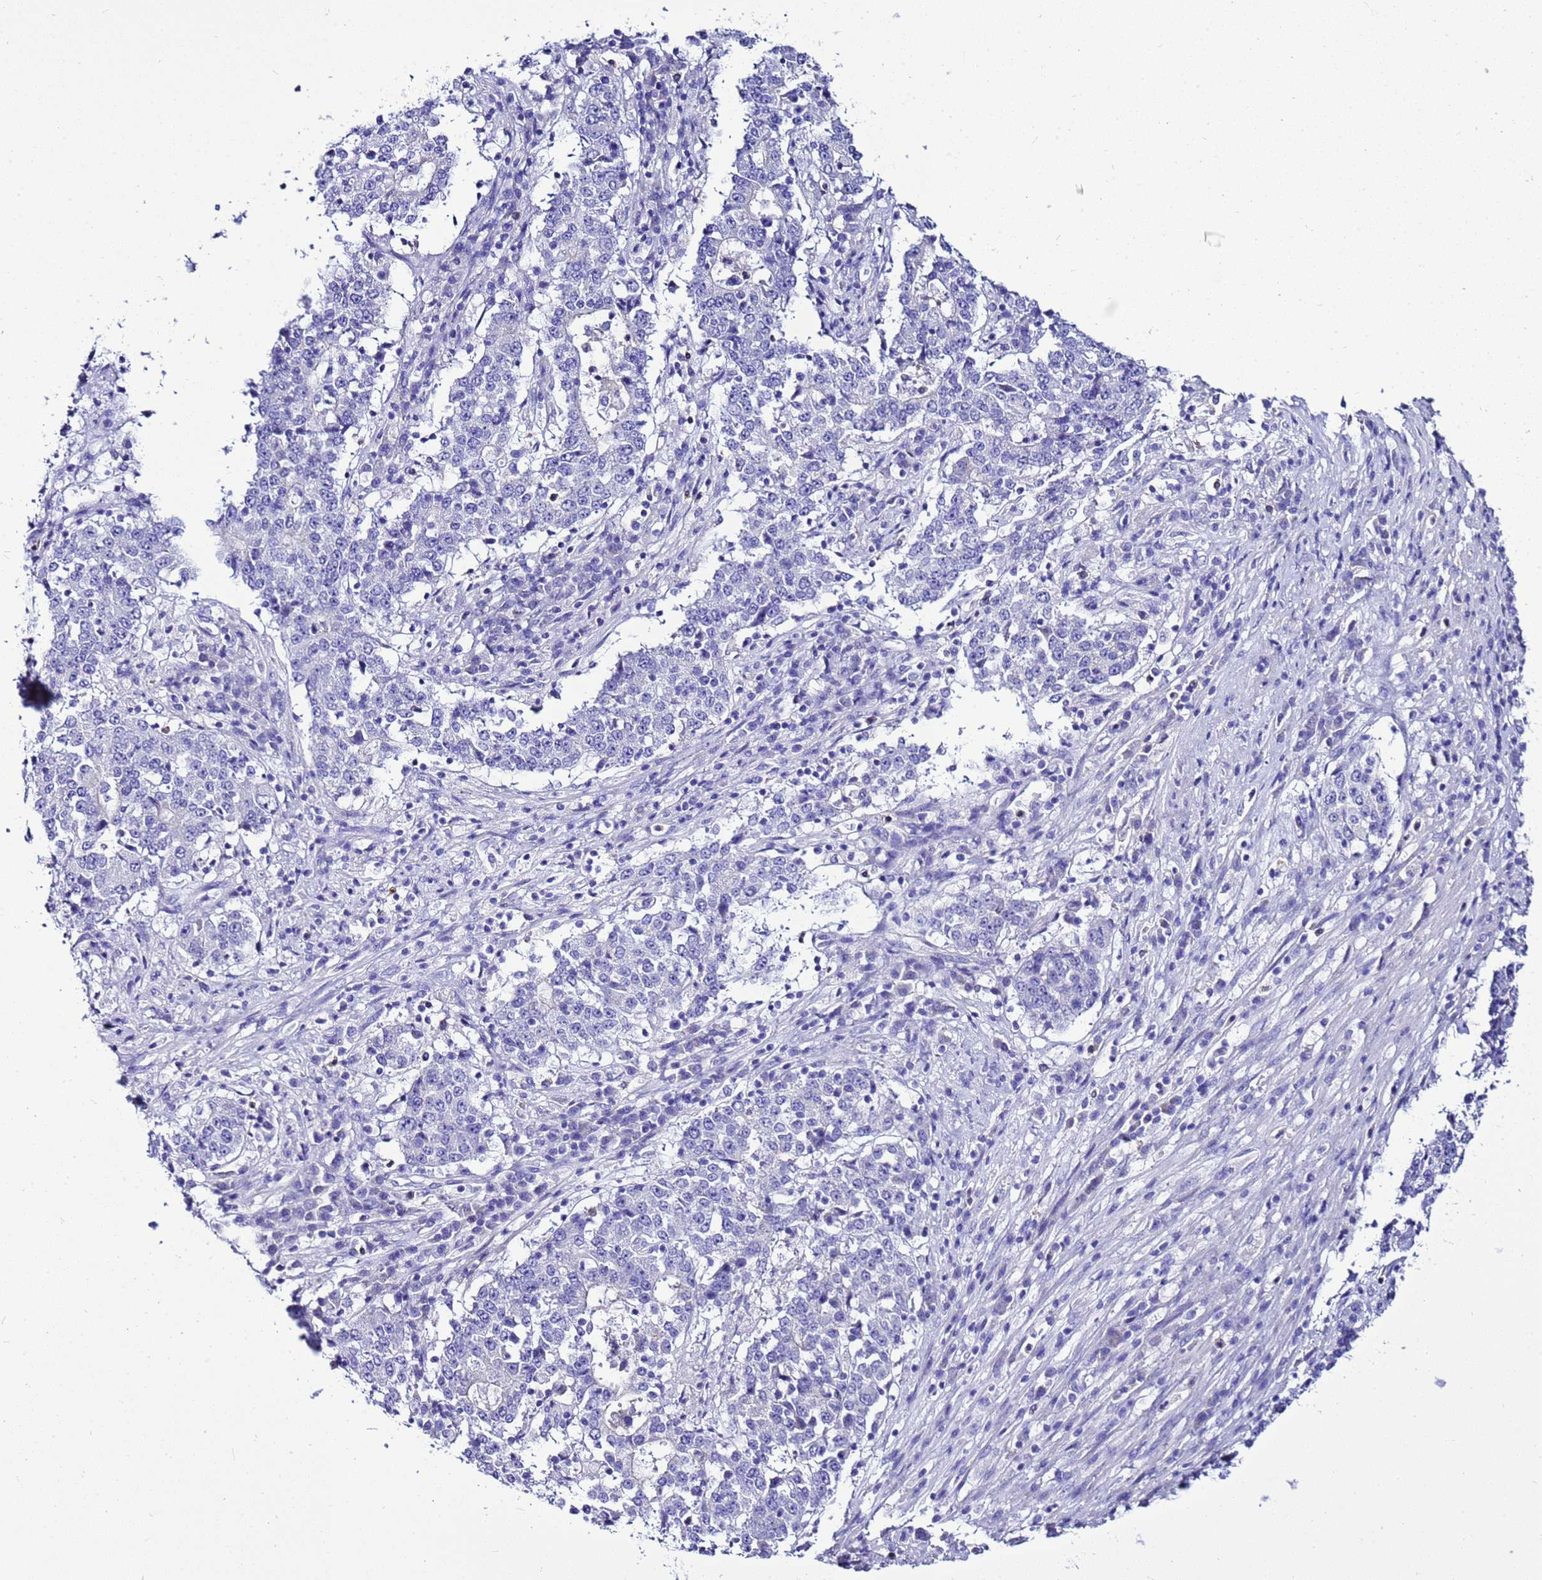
{"staining": {"intensity": "negative", "quantity": "none", "location": "none"}, "tissue": "stomach cancer", "cell_type": "Tumor cells", "image_type": "cancer", "snomed": [{"axis": "morphology", "description": "Adenocarcinoma, NOS"}, {"axis": "topography", "description": "Stomach"}], "caption": "Adenocarcinoma (stomach) was stained to show a protein in brown. There is no significant staining in tumor cells.", "gene": "BEST2", "patient": {"sex": "male", "age": 59}}